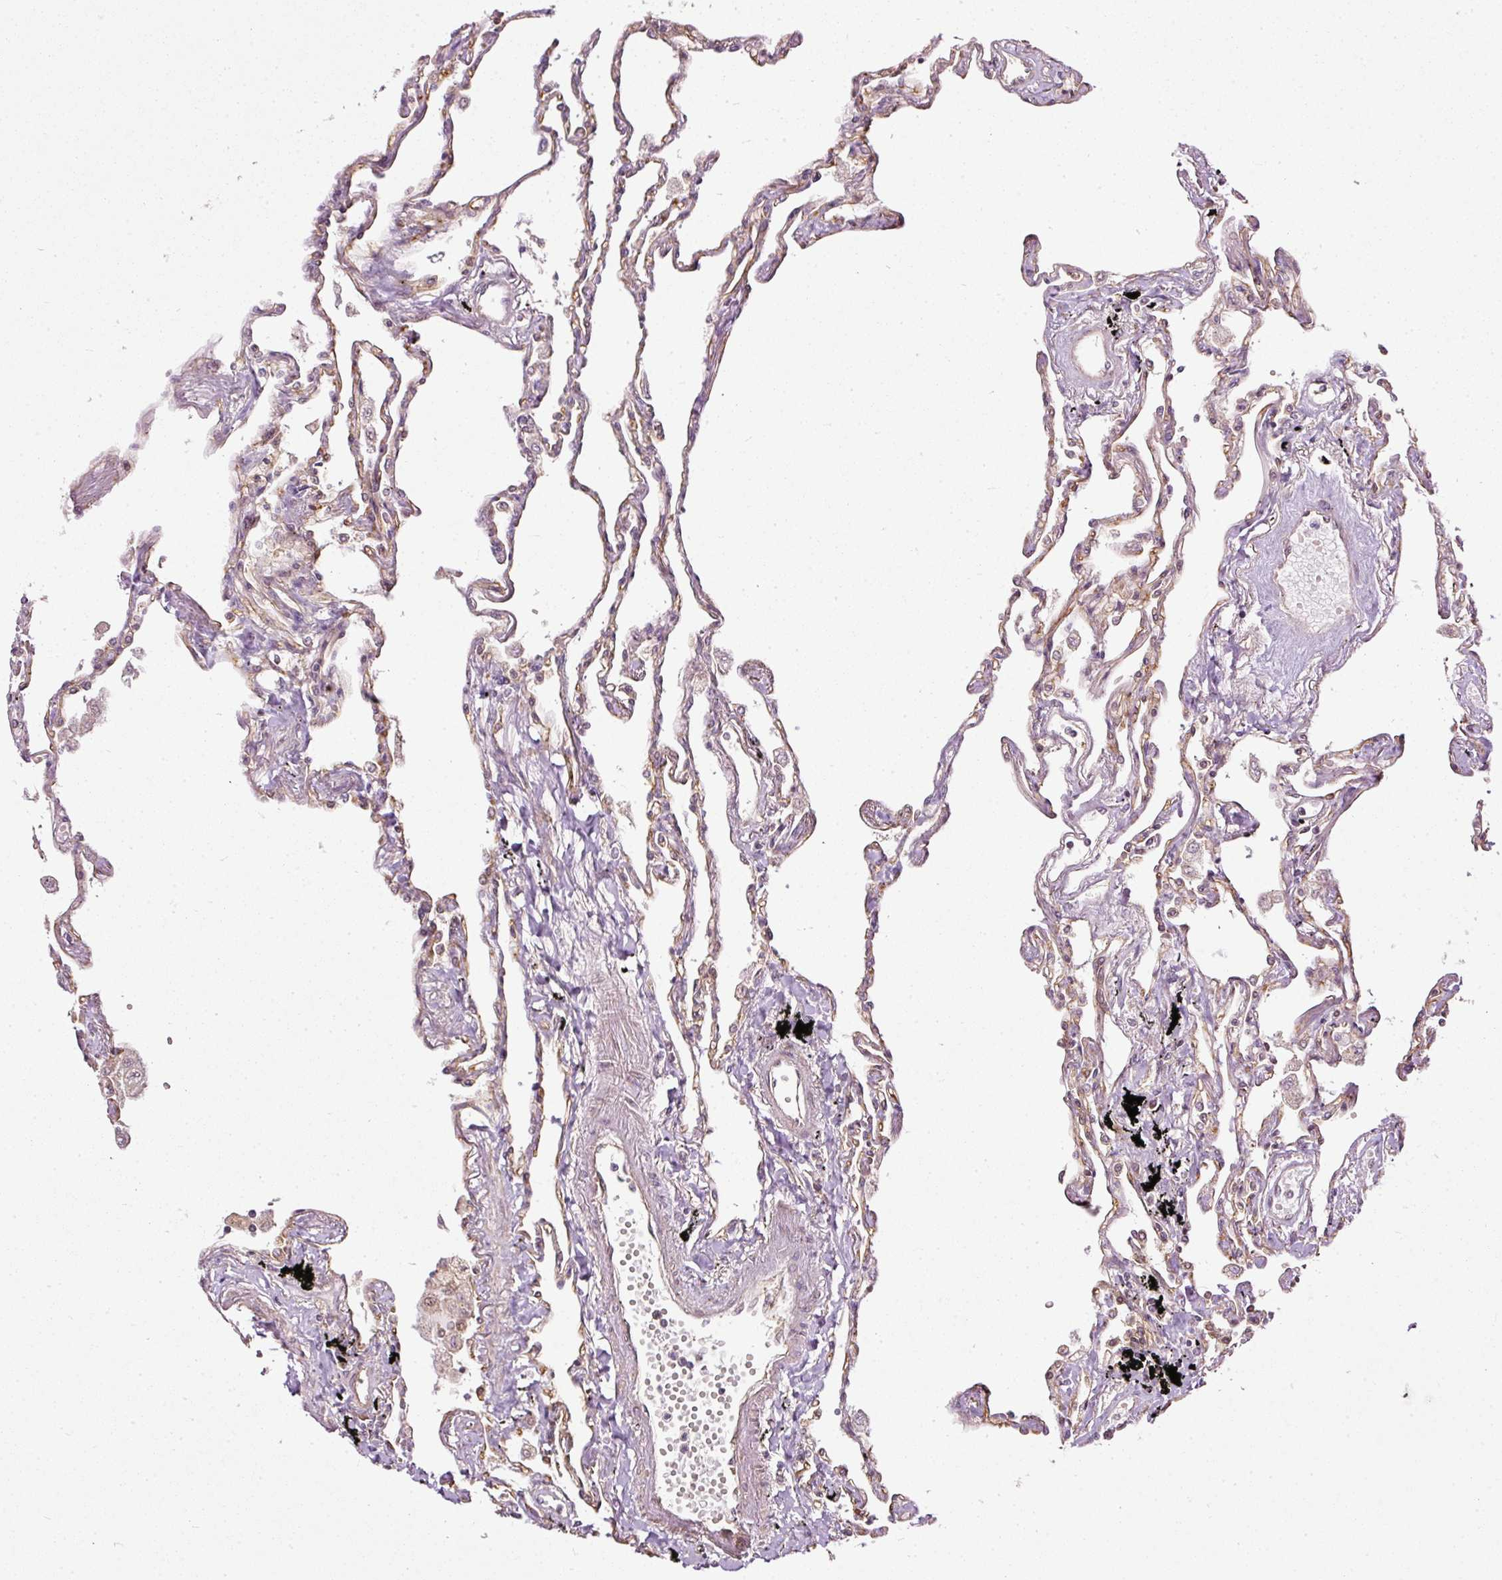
{"staining": {"intensity": "moderate", "quantity": "<25%", "location": "cytoplasmic/membranous"}, "tissue": "lung", "cell_type": "Alveolar cells", "image_type": "normal", "snomed": [{"axis": "morphology", "description": "Normal tissue, NOS"}, {"axis": "topography", "description": "Lung"}], "caption": "An image showing moderate cytoplasmic/membranous staining in about <25% of alveolar cells in unremarkable lung, as visualized by brown immunohistochemical staining.", "gene": "MIF4GD", "patient": {"sex": "female", "age": 67}}